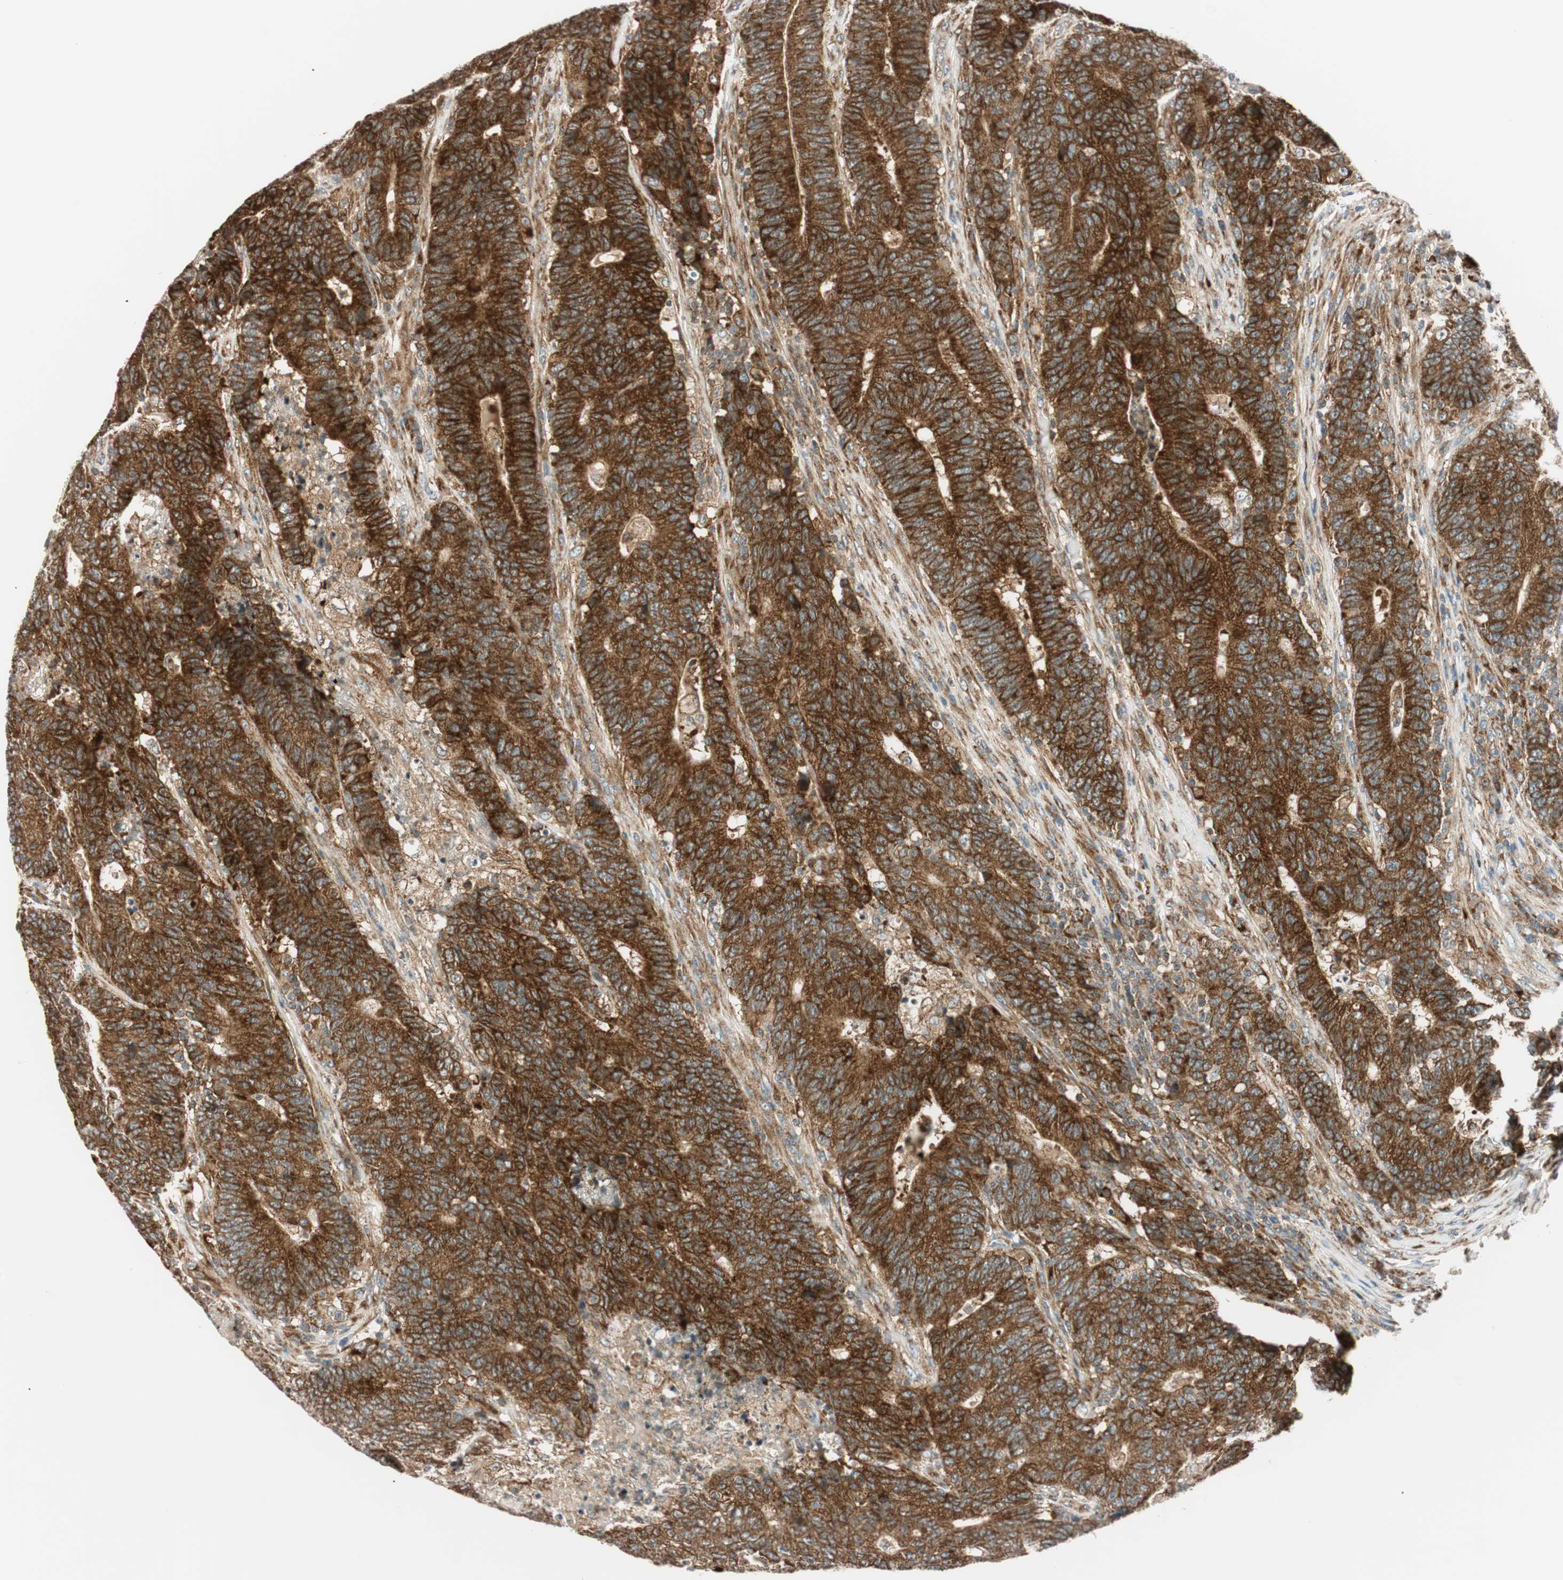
{"staining": {"intensity": "strong", "quantity": ">75%", "location": "cytoplasmic/membranous"}, "tissue": "colorectal cancer", "cell_type": "Tumor cells", "image_type": "cancer", "snomed": [{"axis": "morphology", "description": "Normal tissue, NOS"}, {"axis": "morphology", "description": "Adenocarcinoma, NOS"}, {"axis": "topography", "description": "Colon"}], "caption": "Protein analysis of colorectal cancer tissue displays strong cytoplasmic/membranous positivity in about >75% of tumor cells. The staining is performed using DAB brown chromogen to label protein expression. The nuclei are counter-stained blue using hematoxylin.", "gene": "ABI1", "patient": {"sex": "female", "age": 75}}